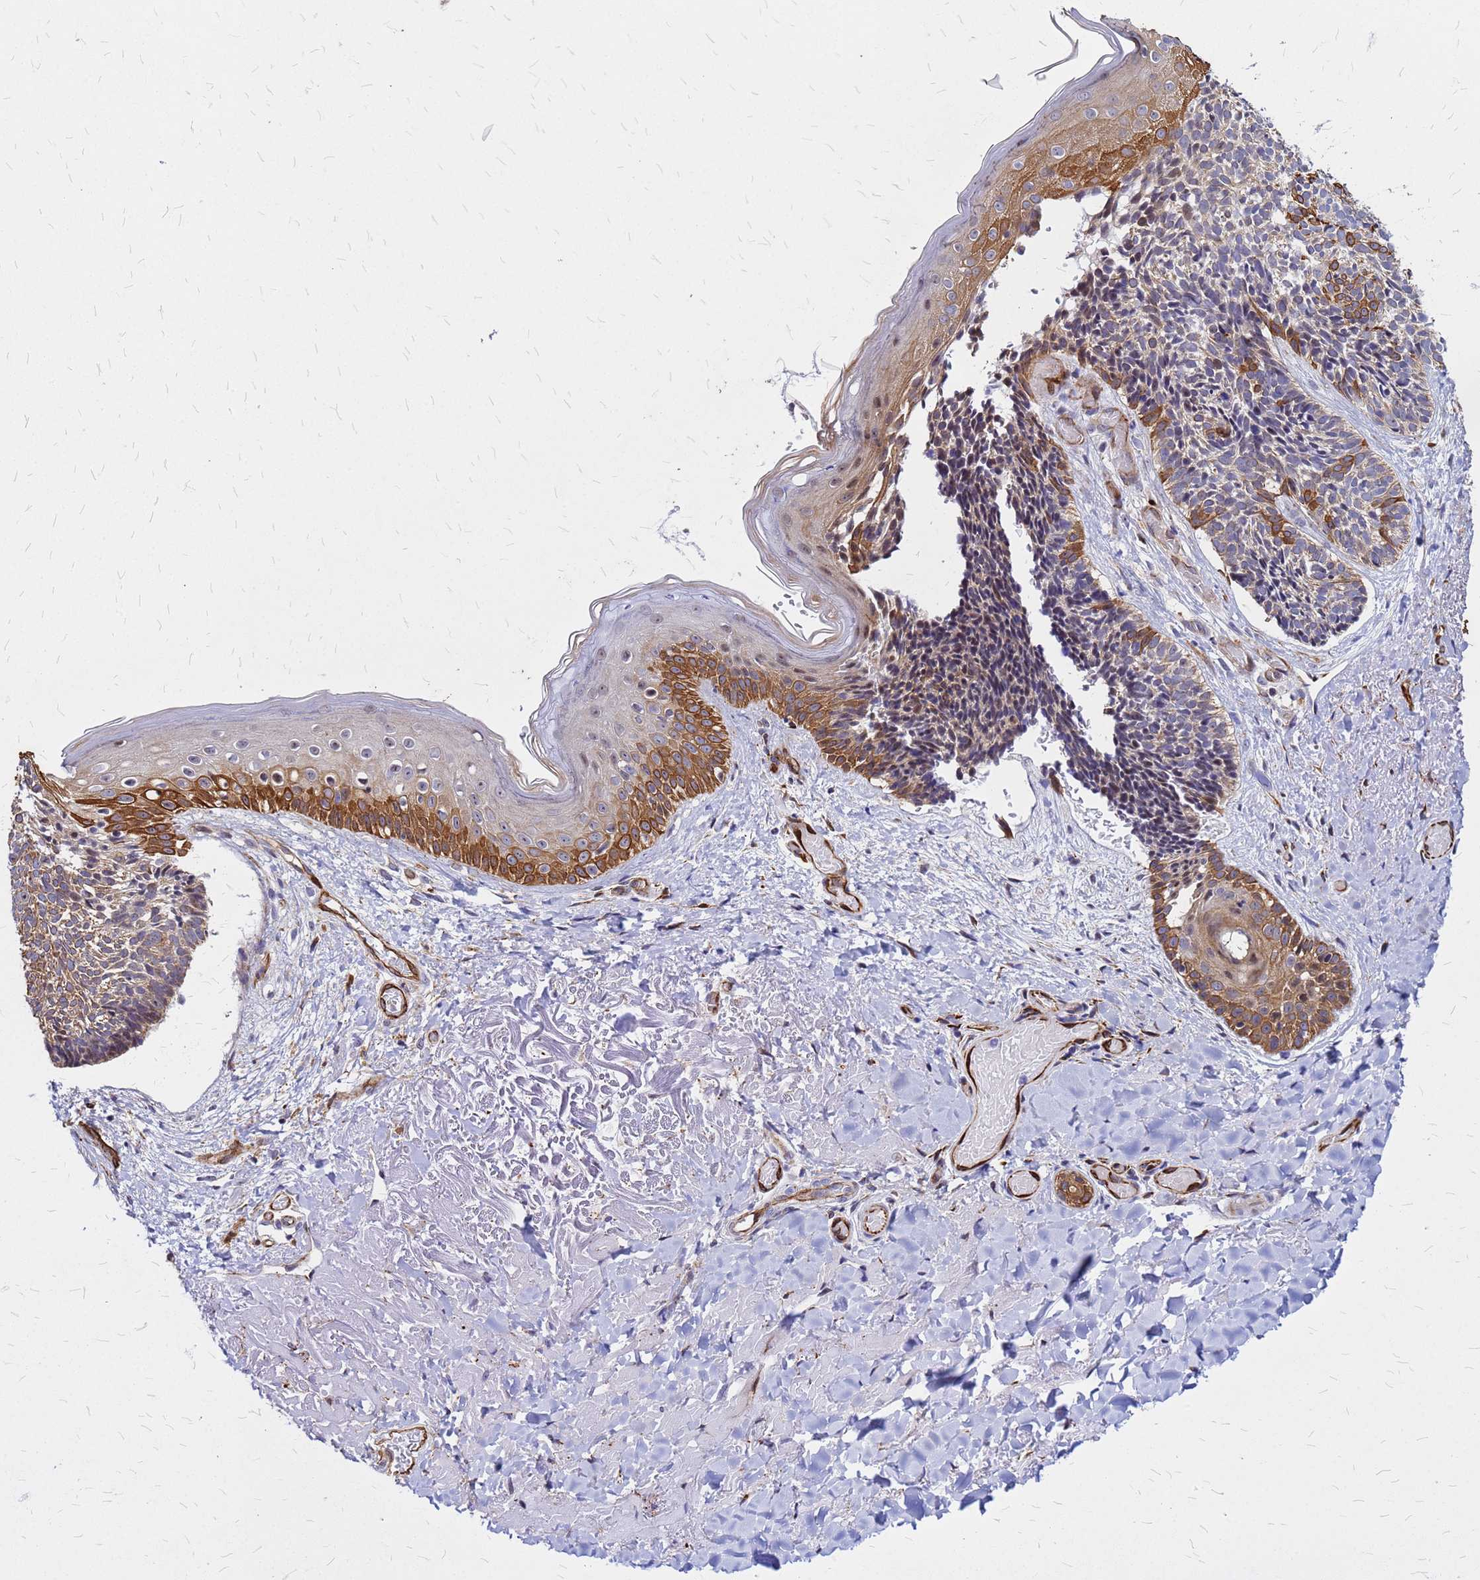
{"staining": {"intensity": "moderate", "quantity": "<25%", "location": "cytoplasmic/membranous,nuclear"}, "tissue": "skin cancer", "cell_type": "Tumor cells", "image_type": "cancer", "snomed": [{"axis": "morphology", "description": "Basal cell carcinoma"}, {"axis": "topography", "description": "Skin"}], "caption": "Basal cell carcinoma (skin) stained with a brown dye displays moderate cytoplasmic/membranous and nuclear positive positivity in about <25% of tumor cells.", "gene": "NOSTRIN", "patient": {"sex": "male", "age": 84}}